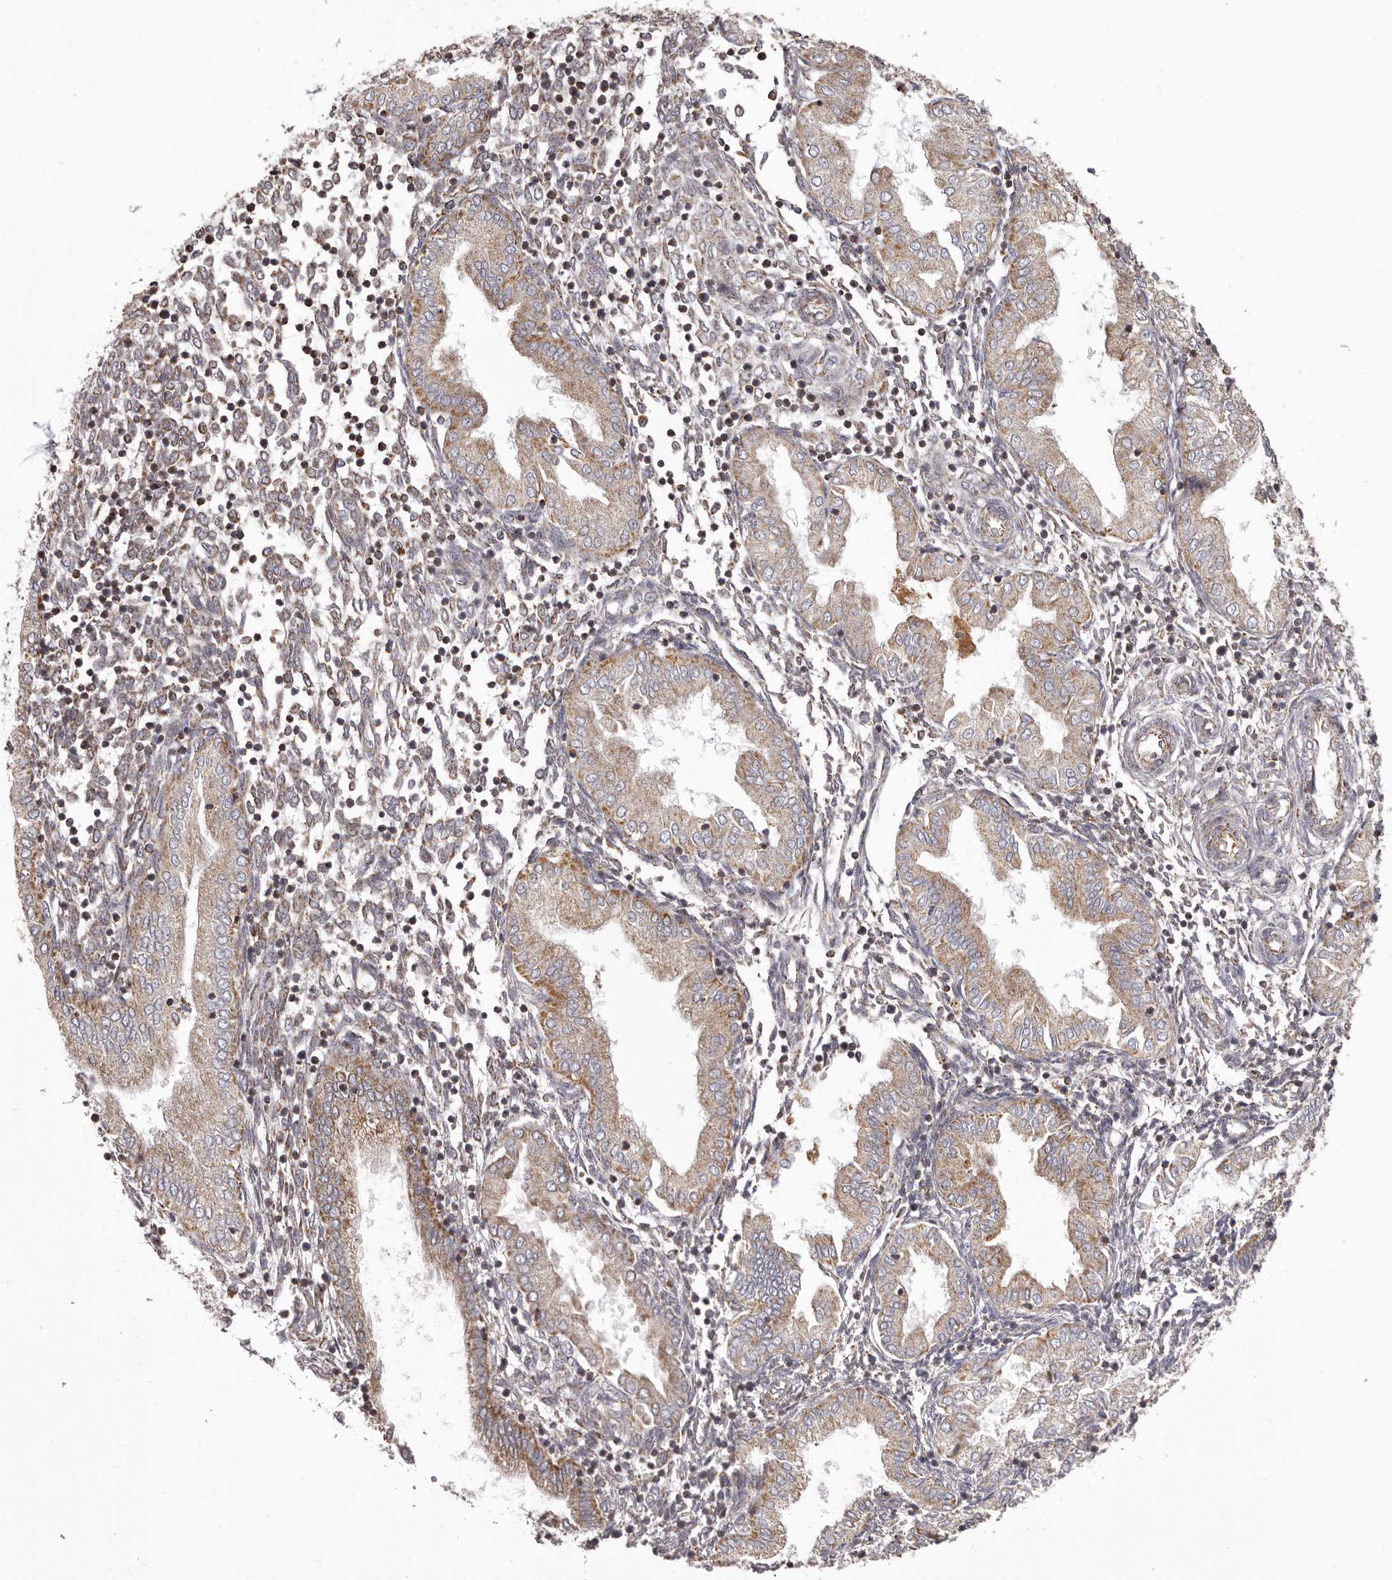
{"staining": {"intensity": "weak", "quantity": "<25%", "location": "cytoplasmic/membranous"}, "tissue": "endometrium", "cell_type": "Cells in endometrial stroma", "image_type": "normal", "snomed": [{"axis": "morphology", "description": "Normal tissue, NOS"}, {"axis": "topography", "description": "Endometrium"}], "caption": "Immunohistochemistry micrograph of unremarkable endometrium stained for a protein (brown), which displays no expression in cells in endometrial stroma. (Stains: DAB (3,3'-diaminobenzidine) IHC with hematoxylin counter stain, Microscopy: brightfield microscopy at high magnification).", "gene": "CHRM2", "patient": {"sex": "female", "age": 53}}